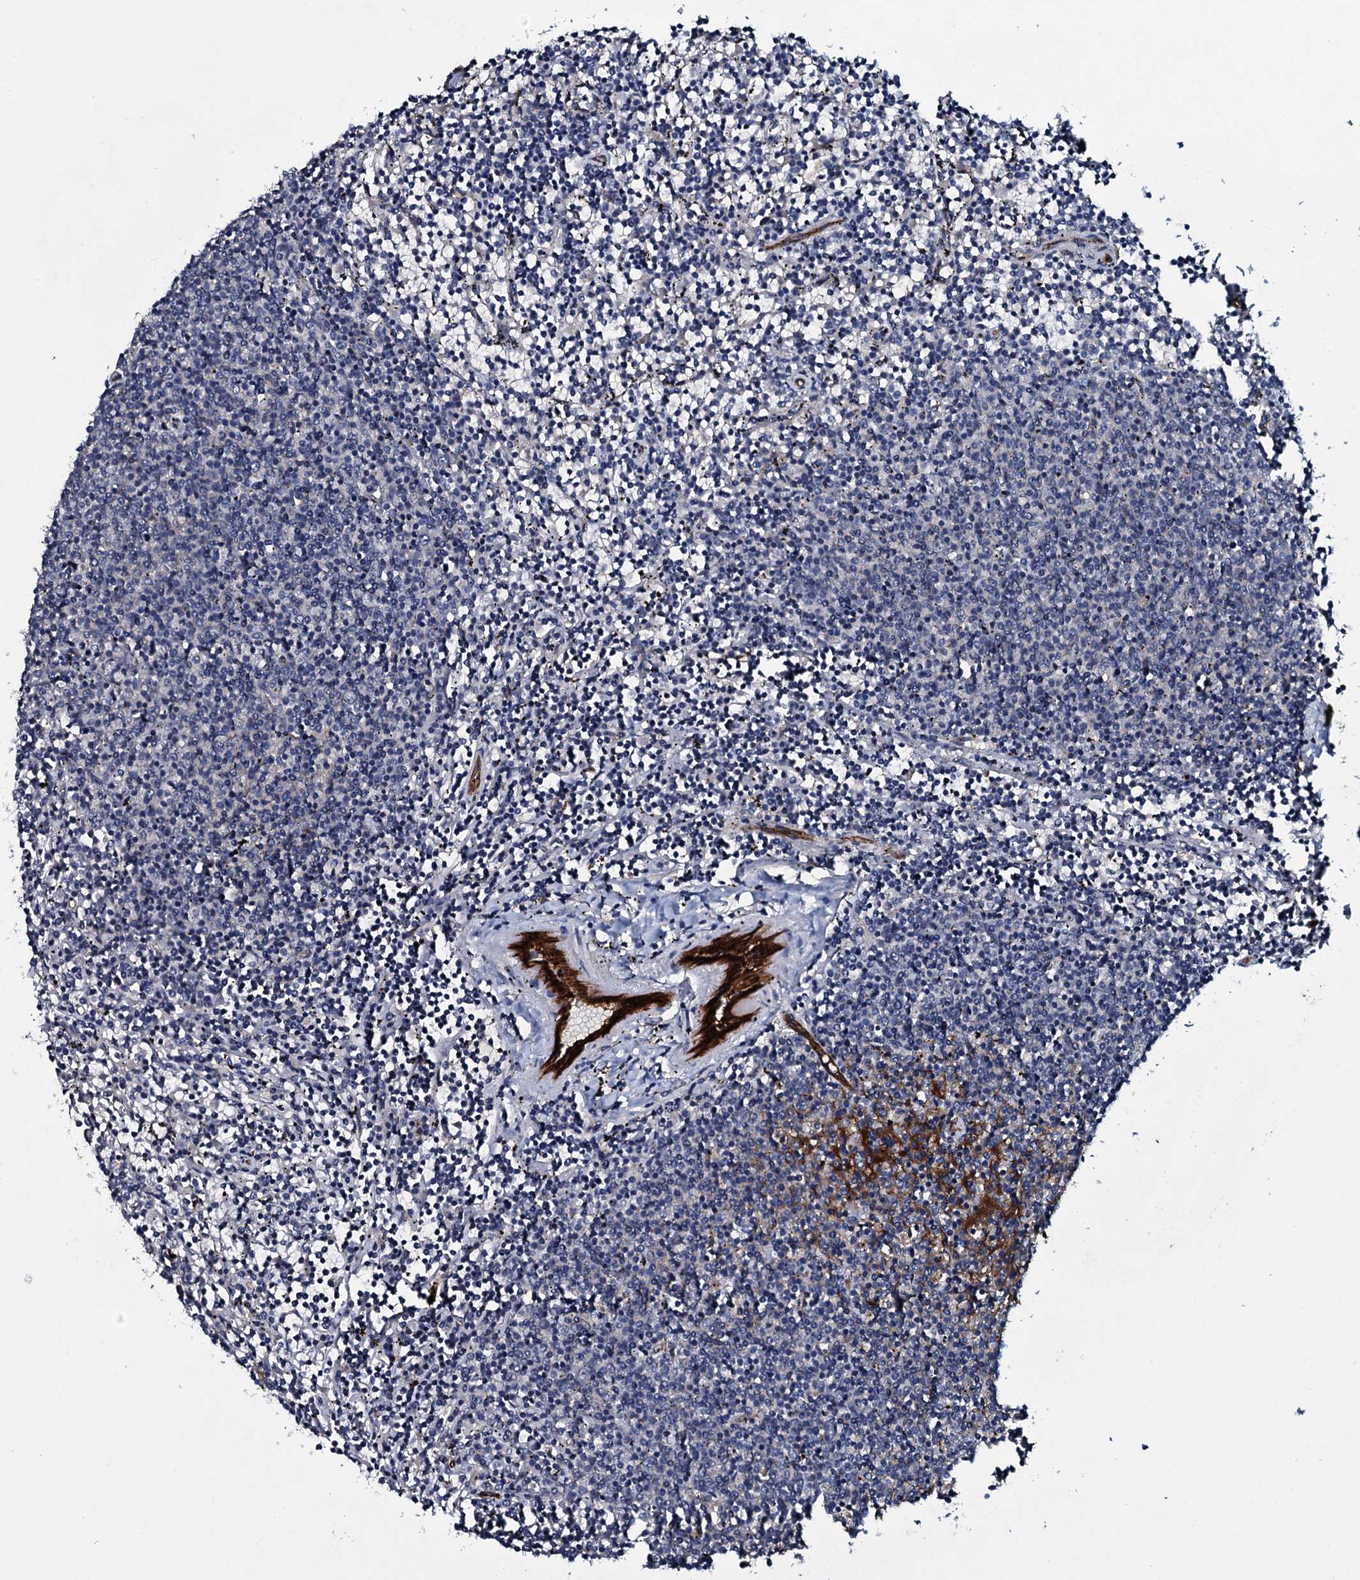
{"staining": {"intensity": "negative", "quantity": "none", "location": "none"}, "tissue": "lymphoma", "cell_type": "Tumor cells", "image_type": "cancer", "snomed": [{"axis": "morphology", "description": "Malignant lymphoma, non-Hodgkin's type, Low grade"}, {"axis": "topography", "description": "Spleen"}], "caption": "Protein analysis of lymphoma reveals no significant staining in tumor cells.", "gene": "CLEC14A", "patient": {"sex": "female", "age": 50}}